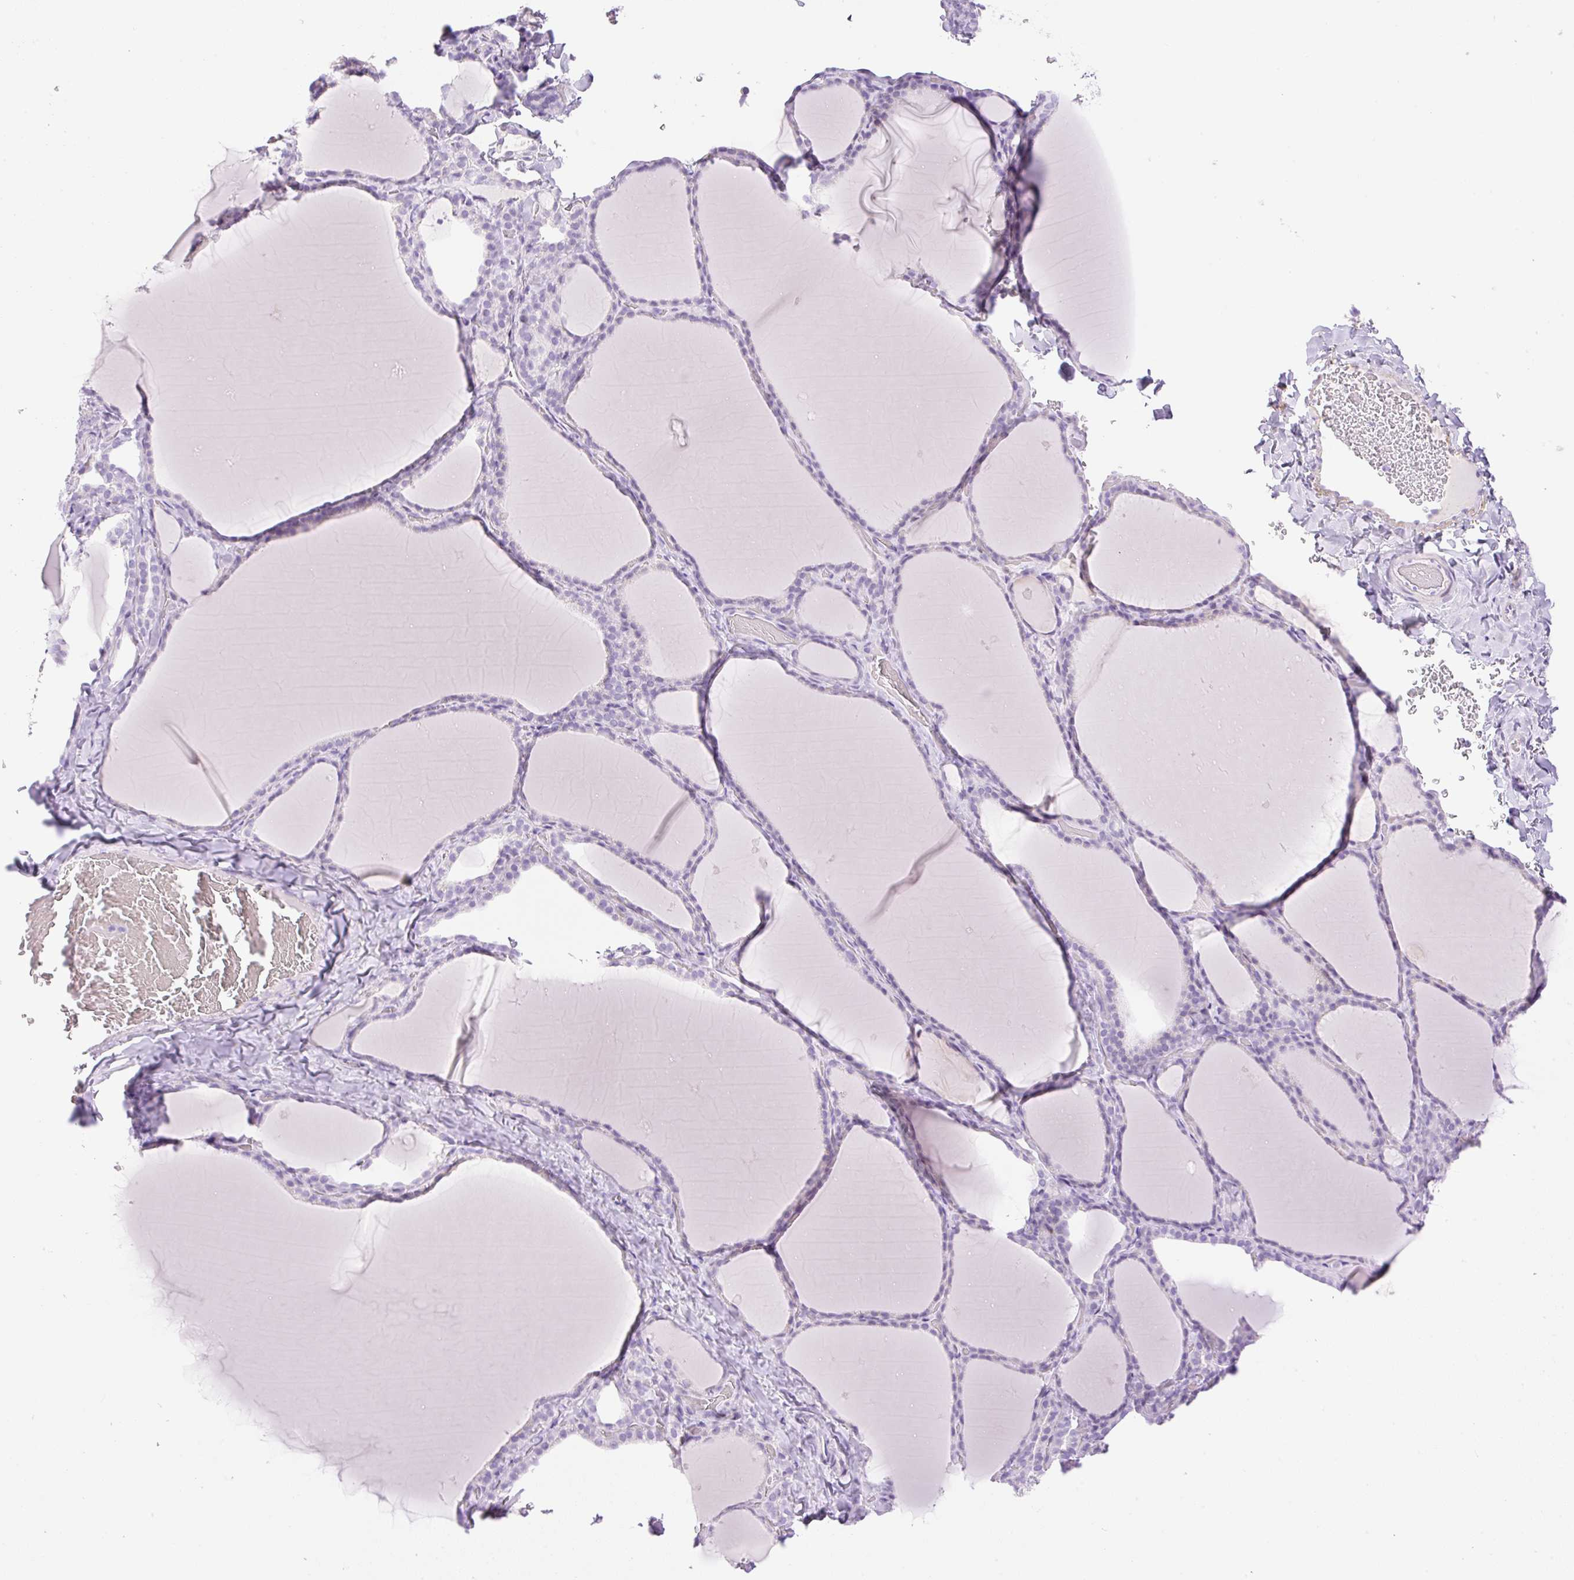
{"staining": {"intensity": "negative", "quantity": "none", "location": "none"}, "tissue": "thyroid gland", "cell_type": "Glandular cells", "image_type": "normal", "snomed": [{"axis": "morphology", "description": "Normal tissue, NOS"}, {"axis": "topography", "description": "Thyroid gland"}], "caption": "Immunohistochemical staining of normal human thyroid gland exhibits no significant expression in glandular cells. Nuclei are stained in blue.", "gene": "SP140L", "patient": {"sex": "female", "age": 22}}